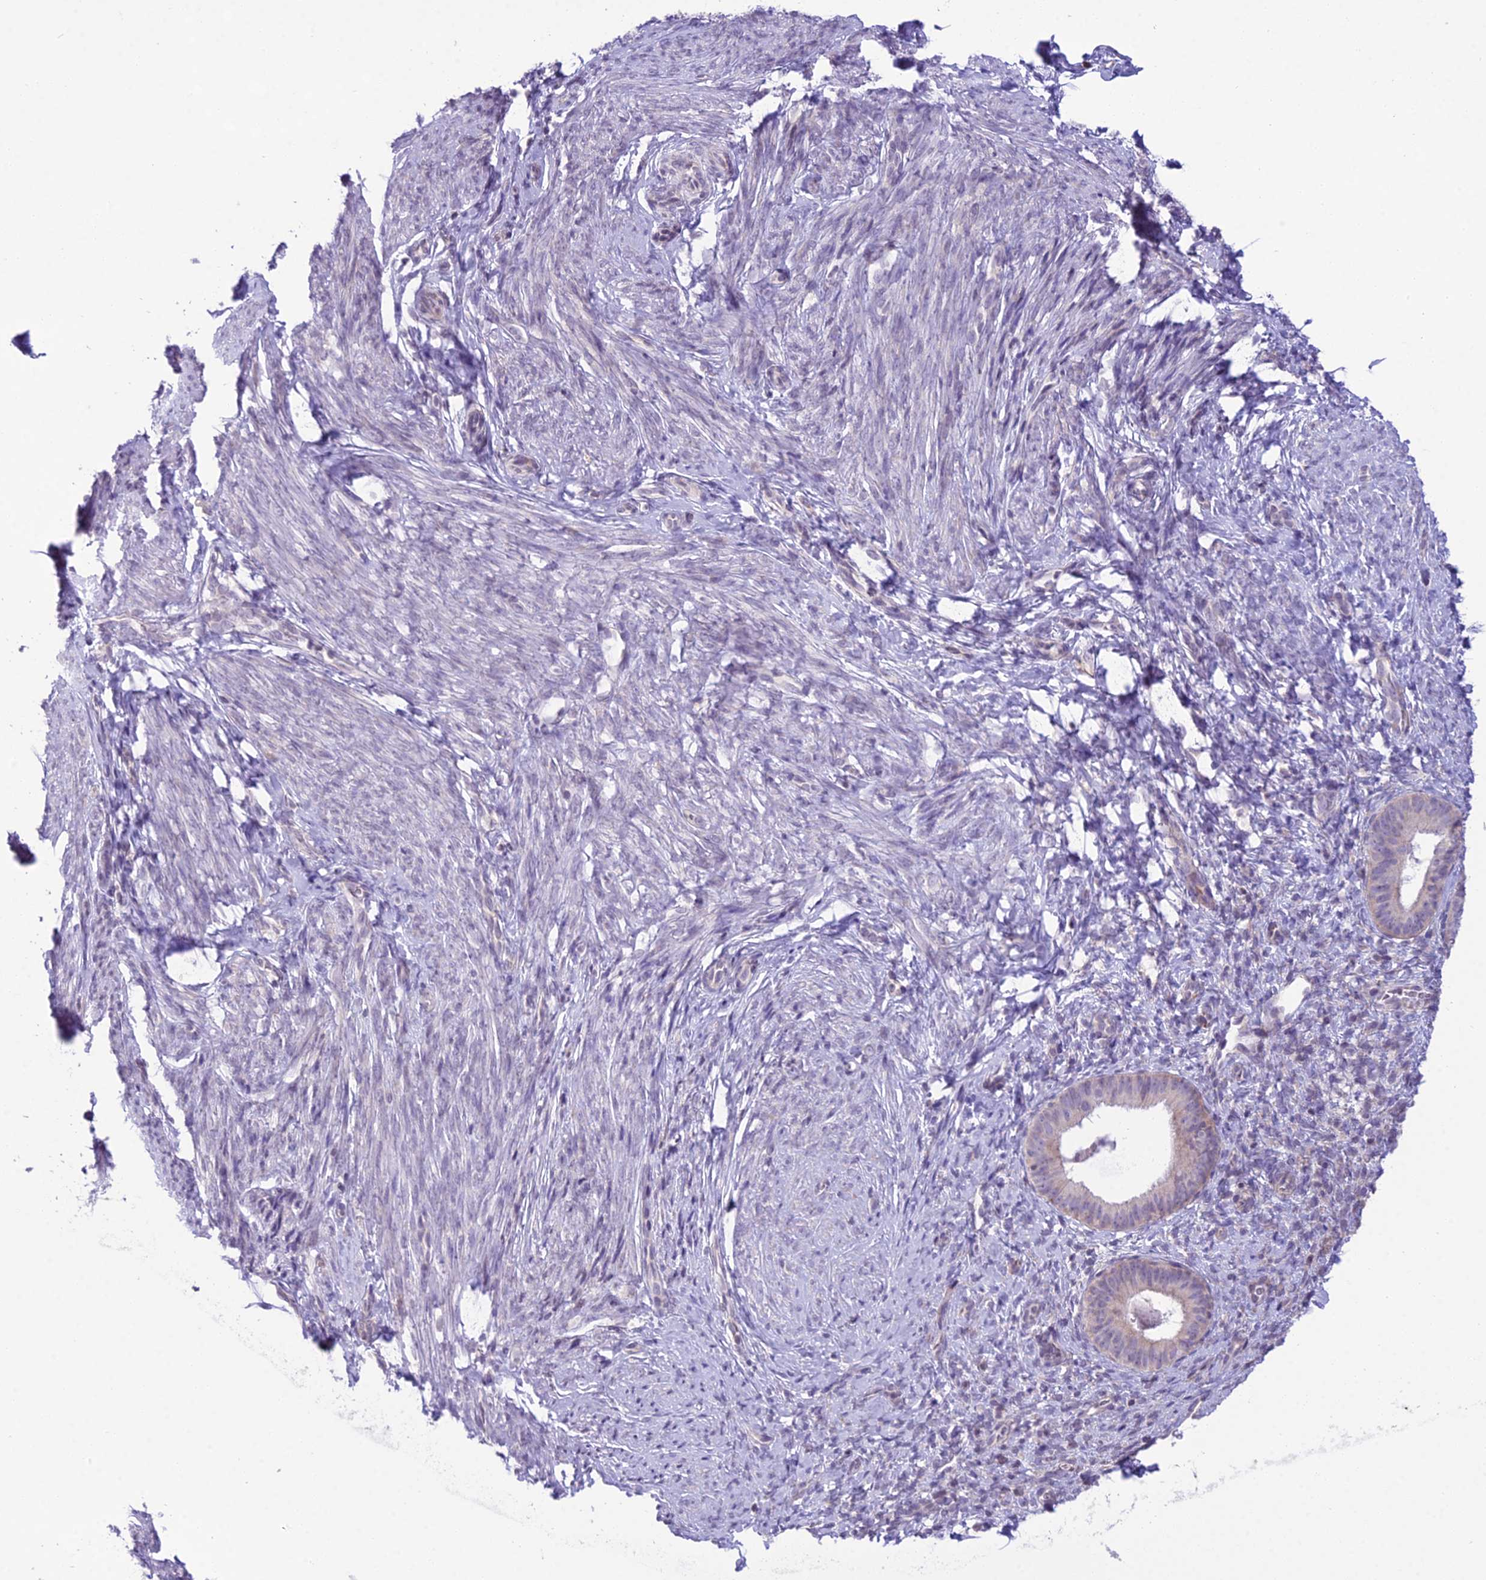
{"staining": {"intensity": "negative", "quantity": "none", "location": "none"}, "tissue": "endometrium", "cell_type": "Cells in endometrial stroma", "image_type": "normal", "snomed": [{"axis": "morphology", "description": "Normal tissue, NOS"}, {"axis": "topography", "description": "Endometrium"}], "caption": "This is a micrograph of IHC staining of normal endometrium, which shows no positivity in cells in endometrial stroma. Nuclei are stained in blue.", "gene": "RPS26", "patient": {"sex": "female", "age": 65}}